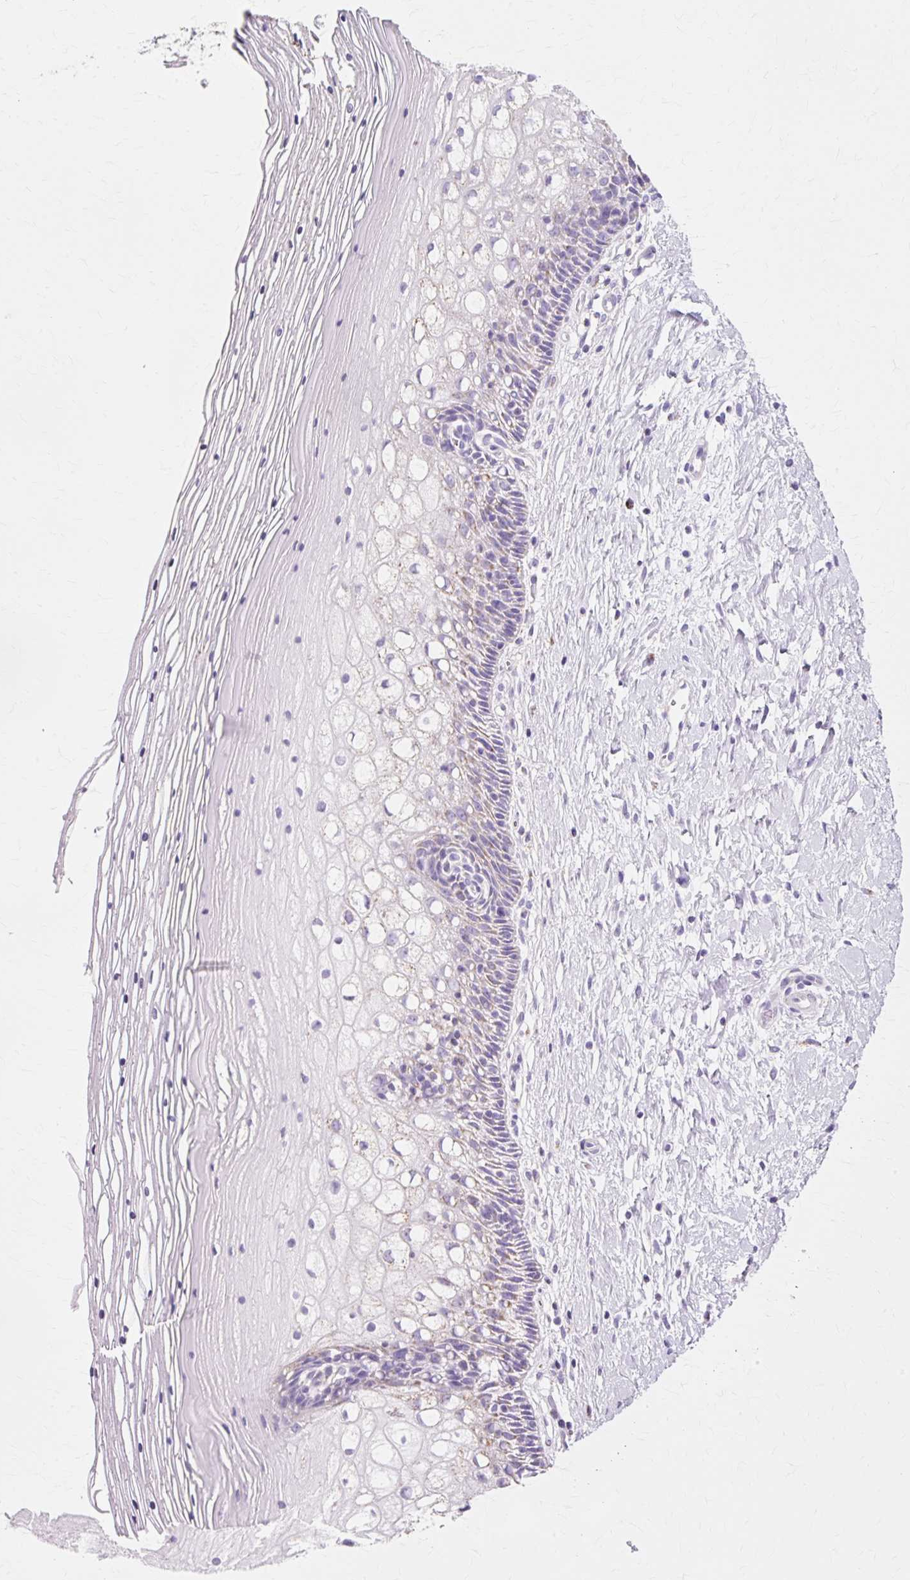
{"staining": {"intensity": "moderate", "quantity": ">75%", "location": "cytoplasmic/membranous"}, "tissue": "cervix", "cell_type": "Glandular cells", "image_type": "normal", "snomed": [{"axis": "morphology", "description": "Normal tissue, NOS"}, {"axis": "topography", "description": "Cervix"}], "caption": "DAB immunohistochemical staining of normal human cervix shows moderate cytoplasmic/membranous protein expression in approximately >75% of glandular cells.", "gene": "ATP5PO", "patient": {"sex": "female", "age": 36}}